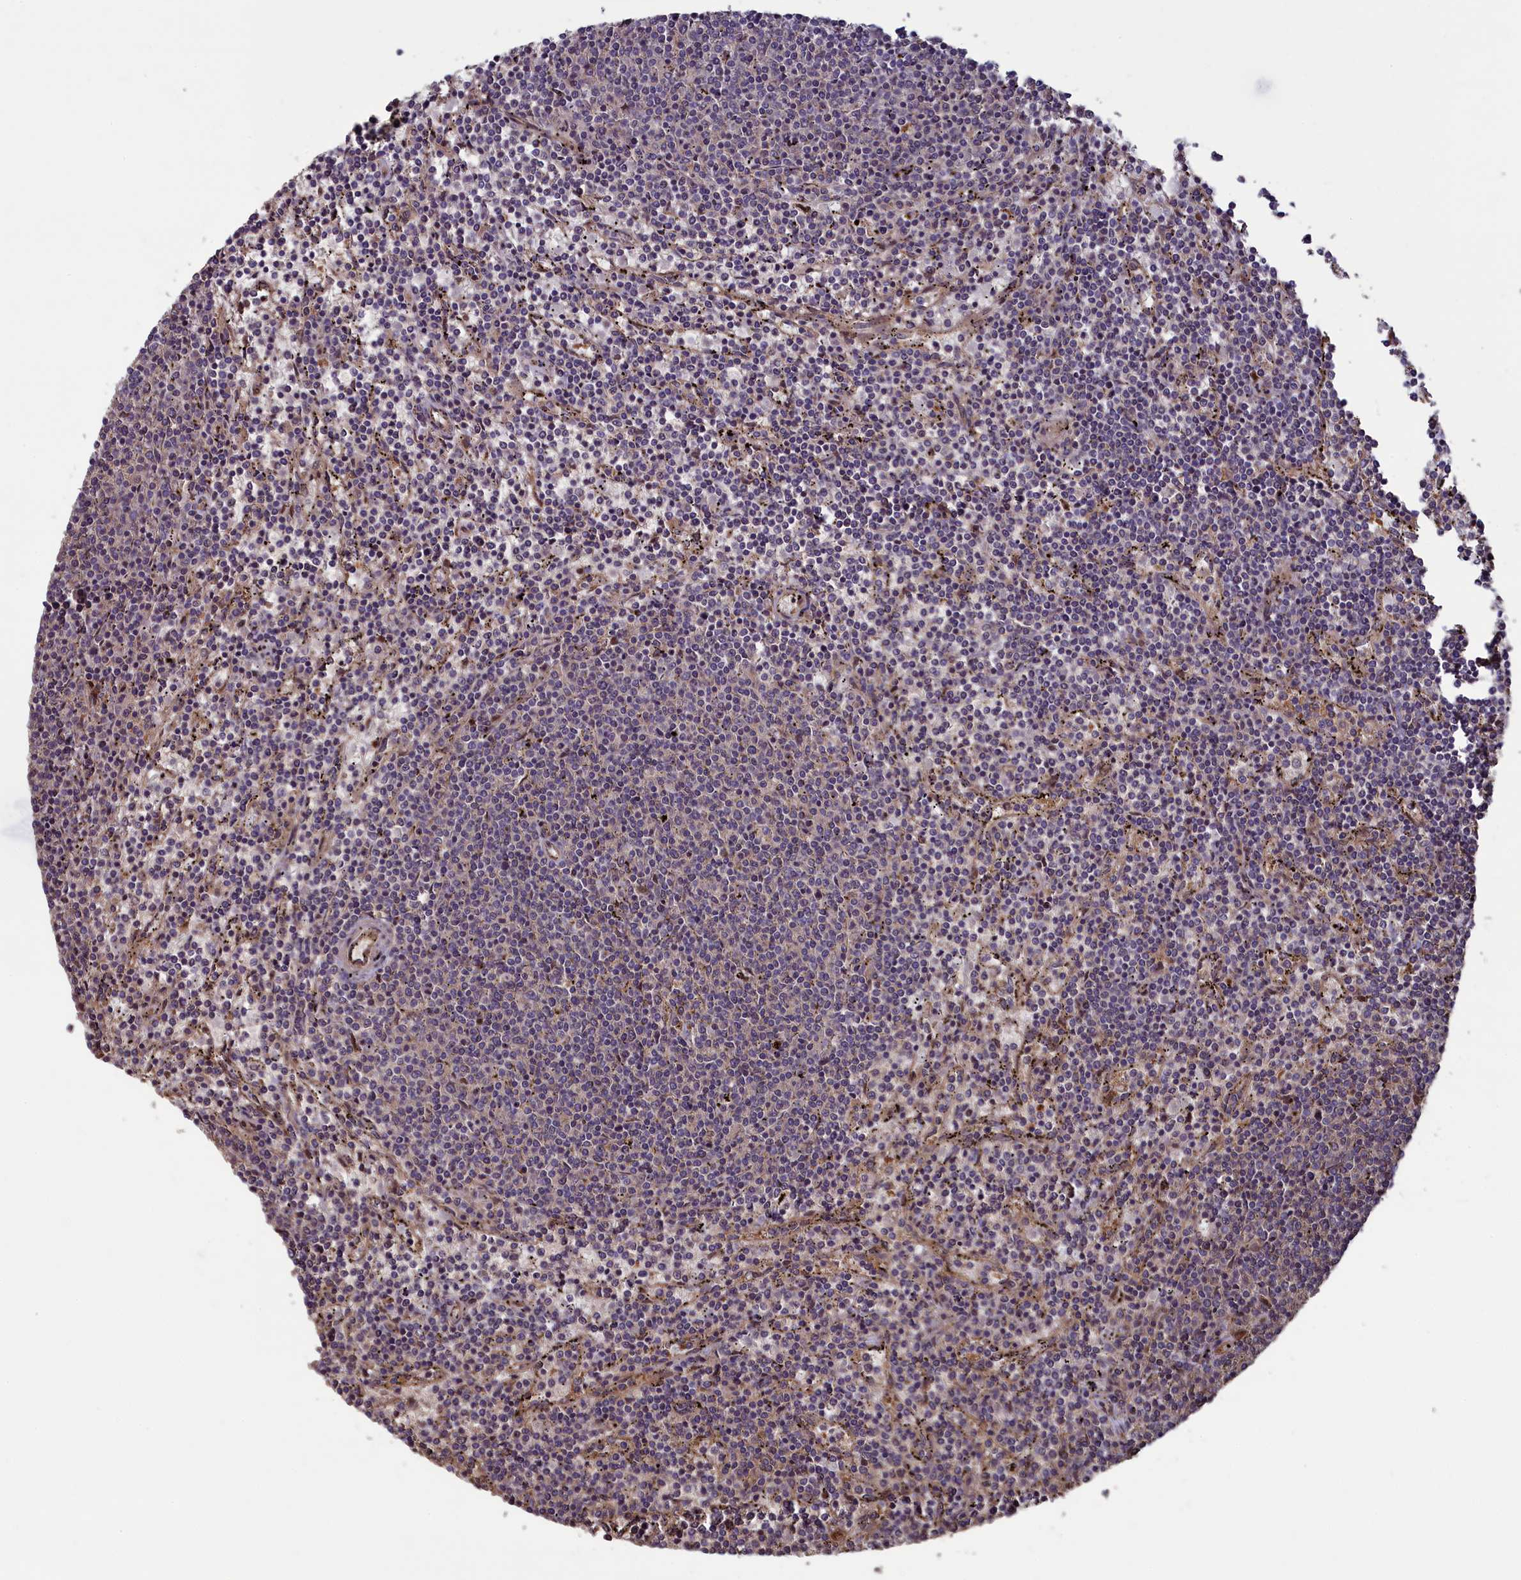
{"staining": {"intensity": "negative", "quantity": "none", "location": "none"}, "tissue": "lymphoma", "cell_type": "Tumor cells", "image_type": "cancer", "snomed": [{"axis": "morphology", "description": "Malignant lymphoma, non-Hodgkin's type, Low grade"}, {"axis": "topography", "description": "Spleen"}], "caption": "Low-grade malignant lymphoma, non-Hodgkin's type stained for a protein using immunohistochemistry displays no positivity tumor cells.", "gene": "CIAO2B", "patient": {"sex": "female", "age": 50}}